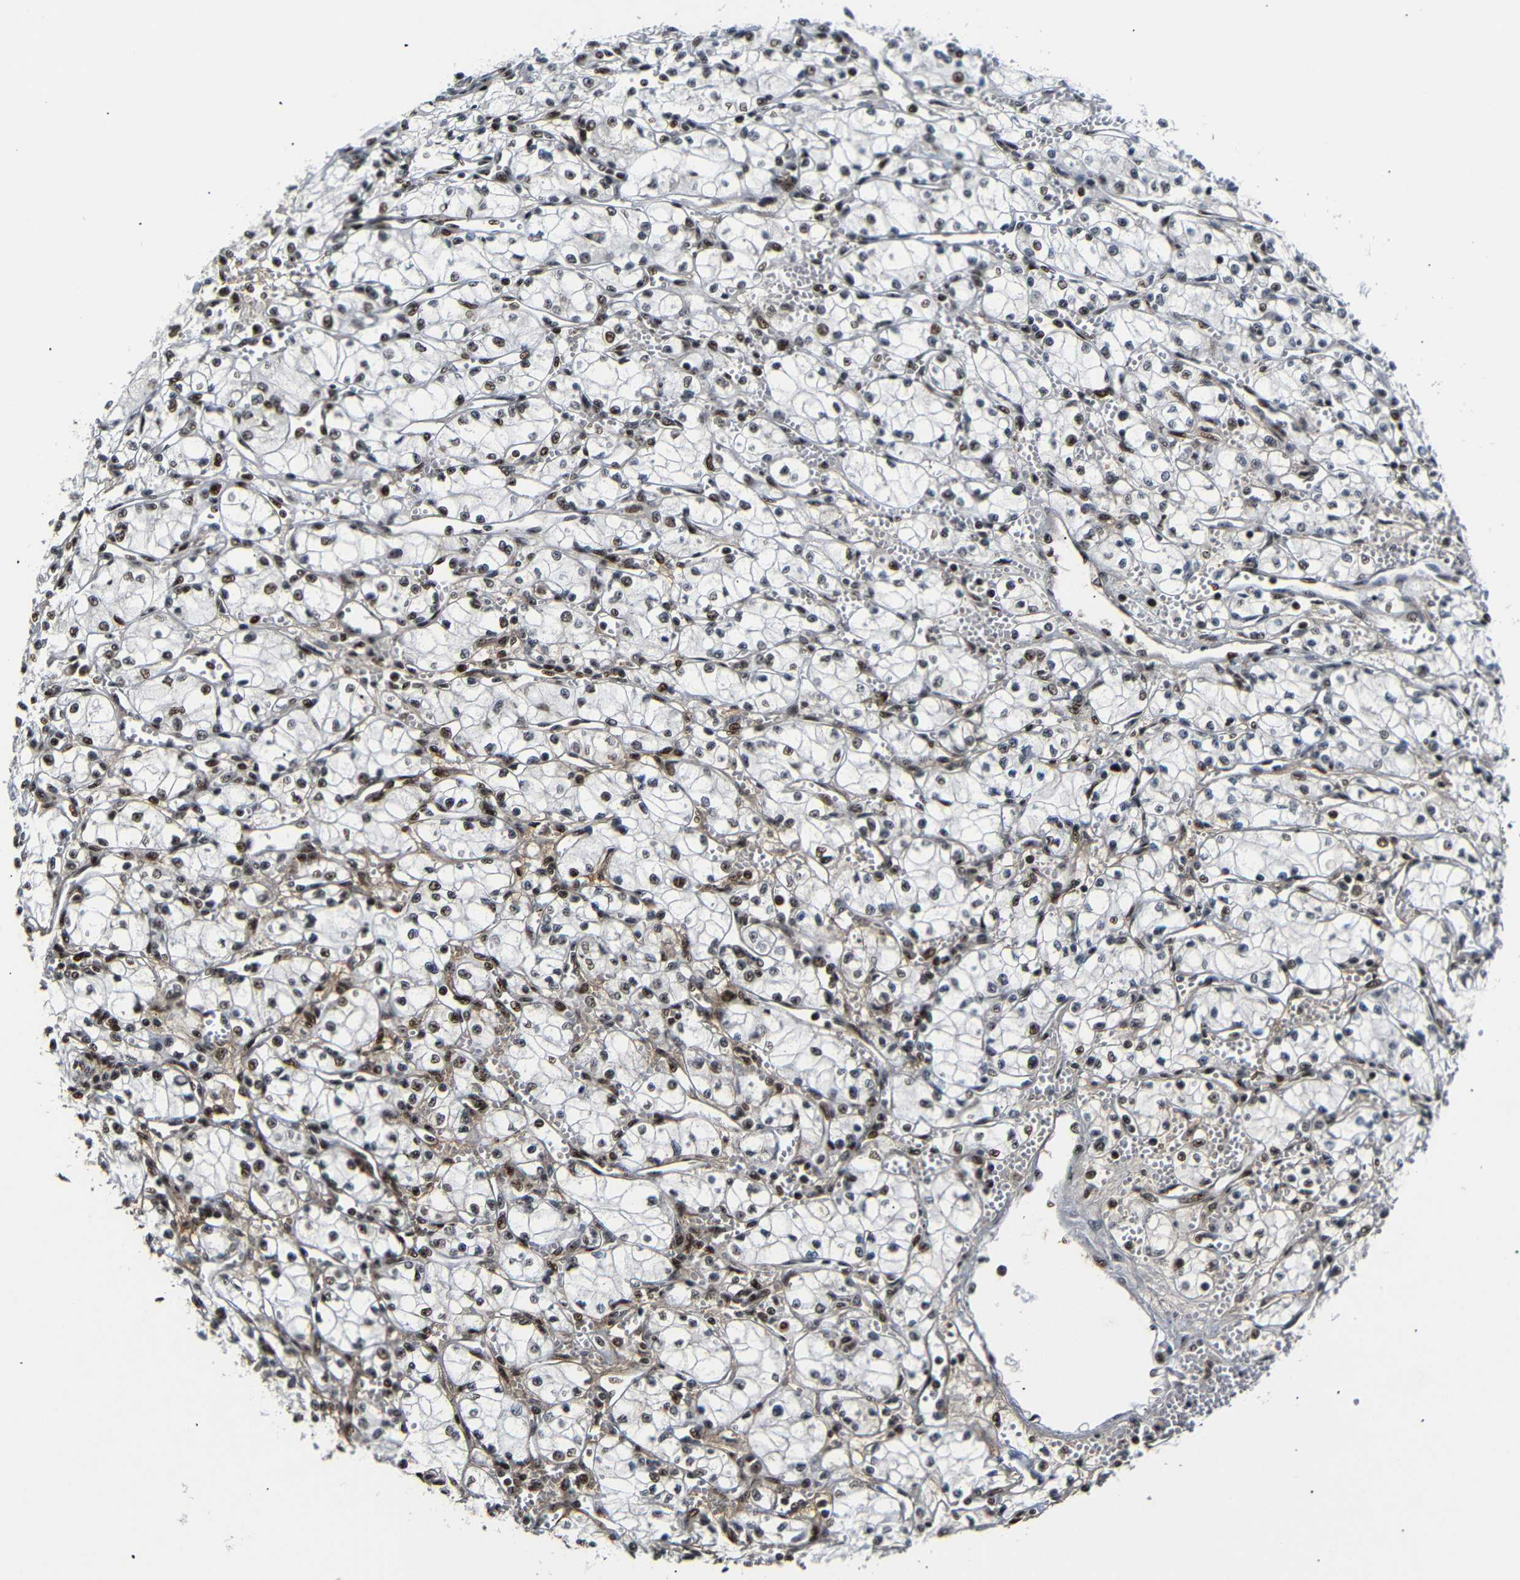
{"staining": {"intensity": "strong", "quantity": "25%-75%", "location": "nuclear"}, "tissue": "renal cancer", "cell_type": "Tumor cells", "image_type": "cancer", "snomed": [{"axis": "morphology", "description": "Normal tissue, NOS"}, {"axis": "morphology", "description": "Adenocarcinoma, NOS"}, {"axis": "topography", "description": "Kidney"}], "caption": "Immunohistochemistry of human renal adenocarcinoma shows high levels of strong nuclear expression in about 25%-75% of tumor cells. The staining is performed using DAB brown chromogen to label protein expression. The nuclei are counter-stained blue using hematoxylin.", "gene": "SETDB2", "patient": {"sex": "male", "age": 59}}